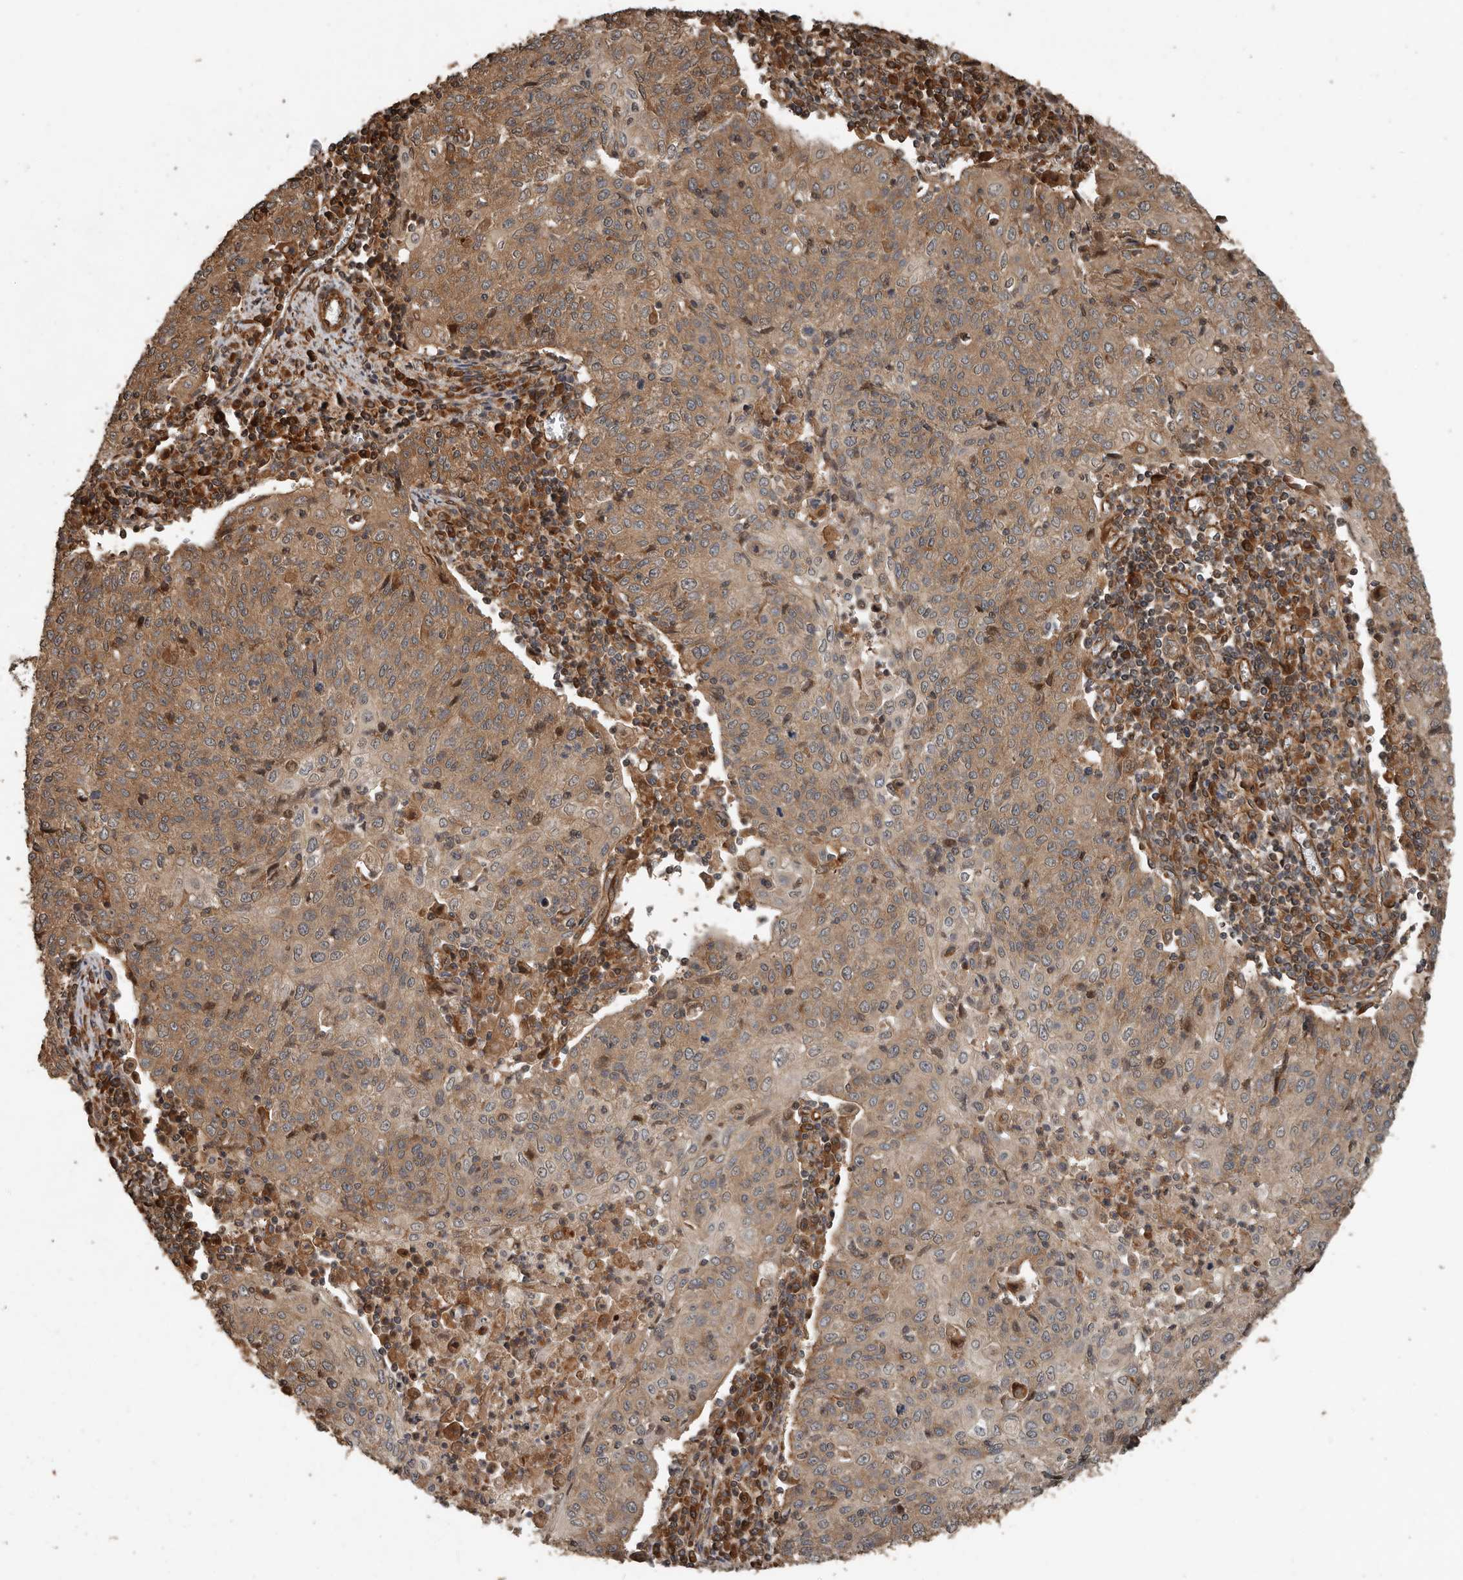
{"staining": {"intensity": "weak", "quantity": ">75%", "location": "cytoplasmic/membranous"}, "tissue": "cervical cancer", "cell_type": "Tumor cells", "image_type": "cancer", "snomed": [{"axis": "morphology", "description": "Squamous cell carcinoma, NOS"}, {"axis": "topography", "description": "Cervix"}], "caption": "A low amount of weak cytoplasmic/membranous positivity is identified in approximately >75% of tumor cells in cervical cancer tissue. (IHC, brightfield microscopy, high magnification).", "gene": "YOD1", "patient": {"sex": "female", "age": 48}}